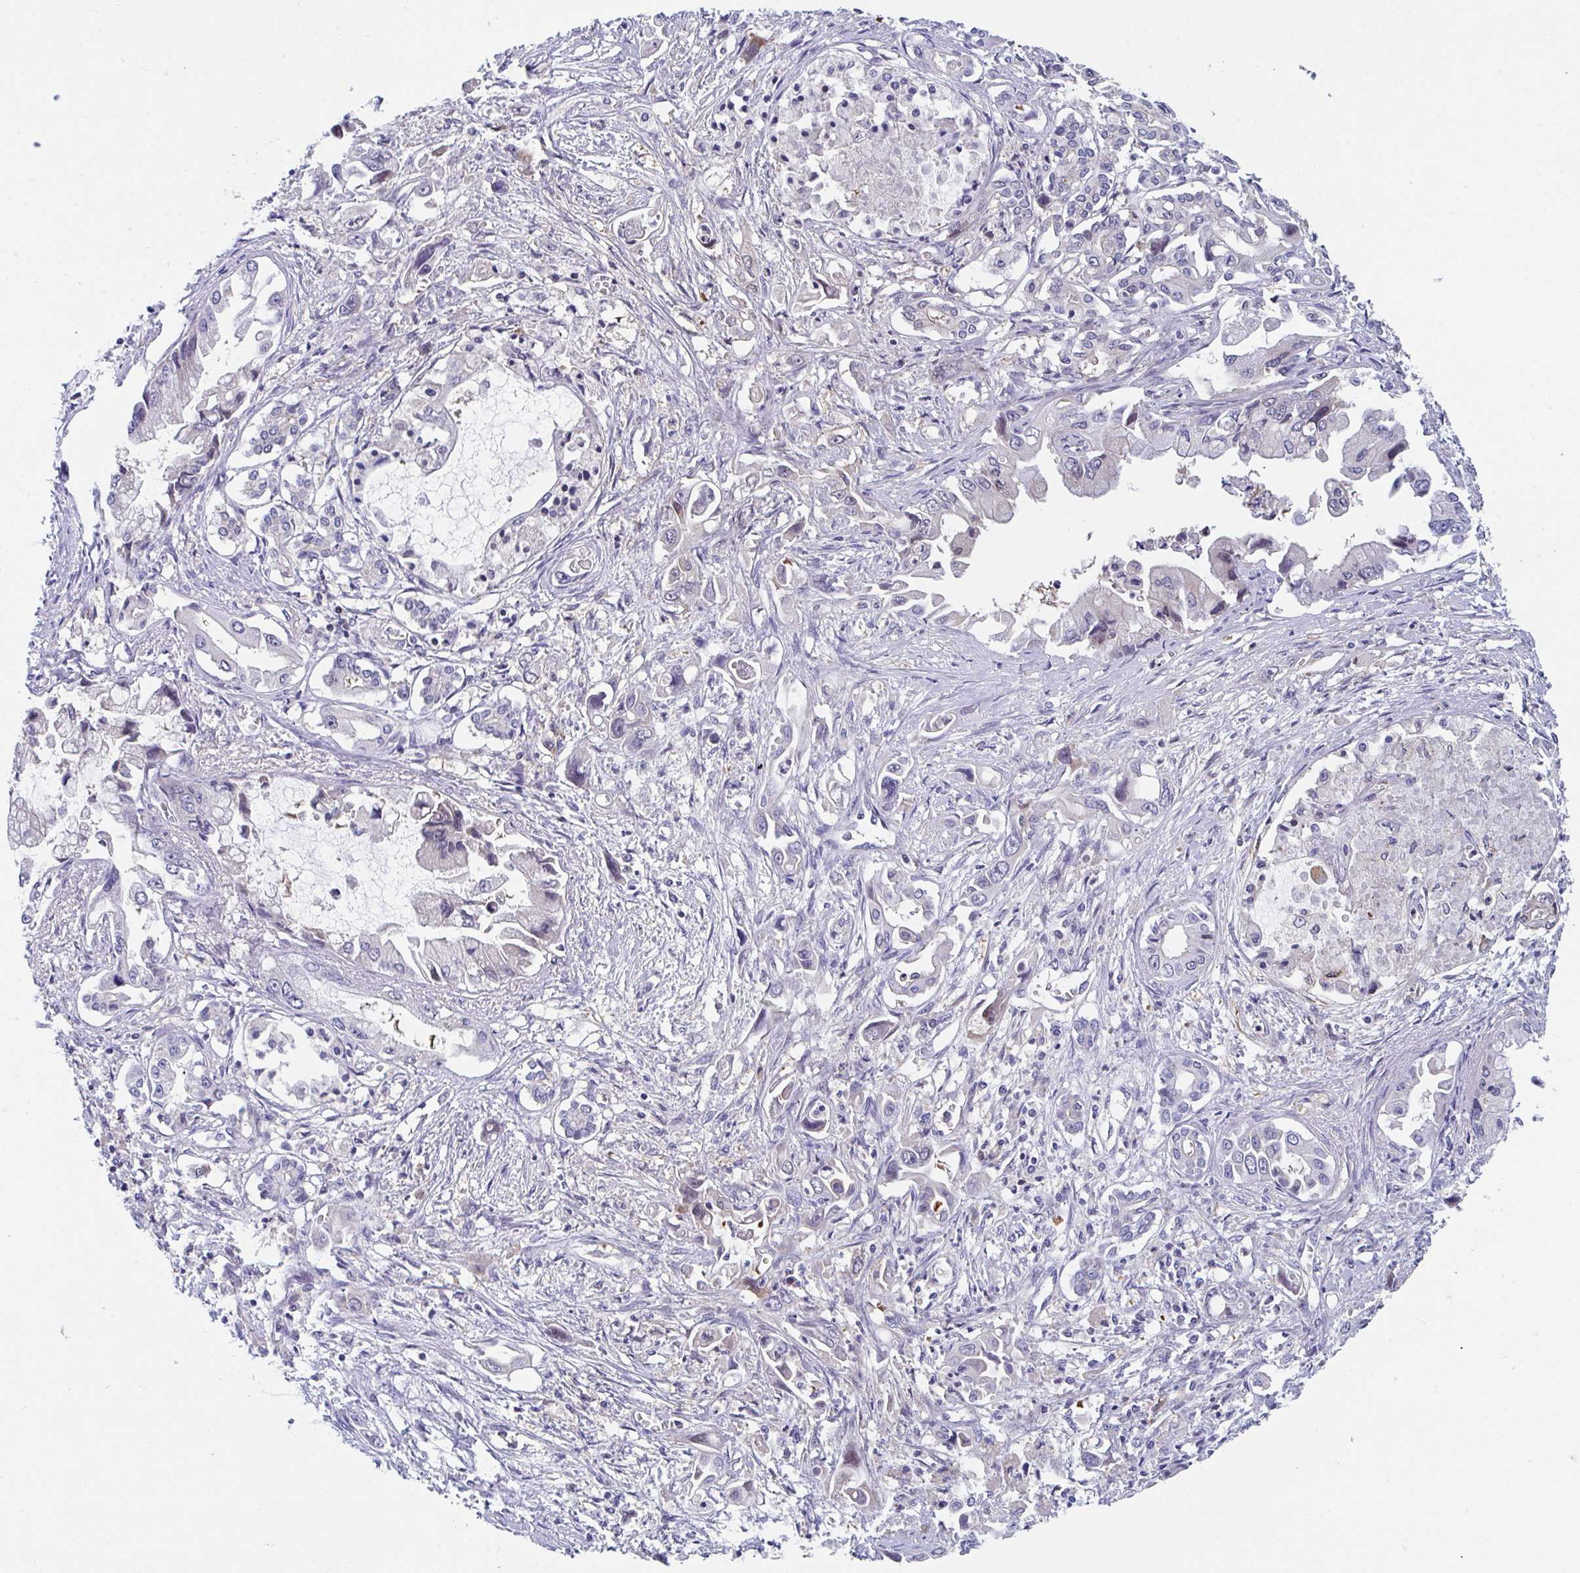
{"staining": {"intensity": "negative", "quantity": "none", "location": "none"}, "tissue": "pancreatic cancer", "cell_type": "Tumor cells", "image_type": "cancer", "snomed": [{"axis": "morphology", "description": "Adenocarcinoma, NOS"}, {"axis": "topography", "description": "Pancreas"}], "caption": "There is no significant expression in tumor cells of pancreatic adenocarcinoma. Brightfield microscopy of immunohistochemistry (IHC) stained with DAB (brown) and hematoxylin (blue), captured at high magnification.", "gene": "P2RX3", "patient": {"sex": "male", "age": 84}}